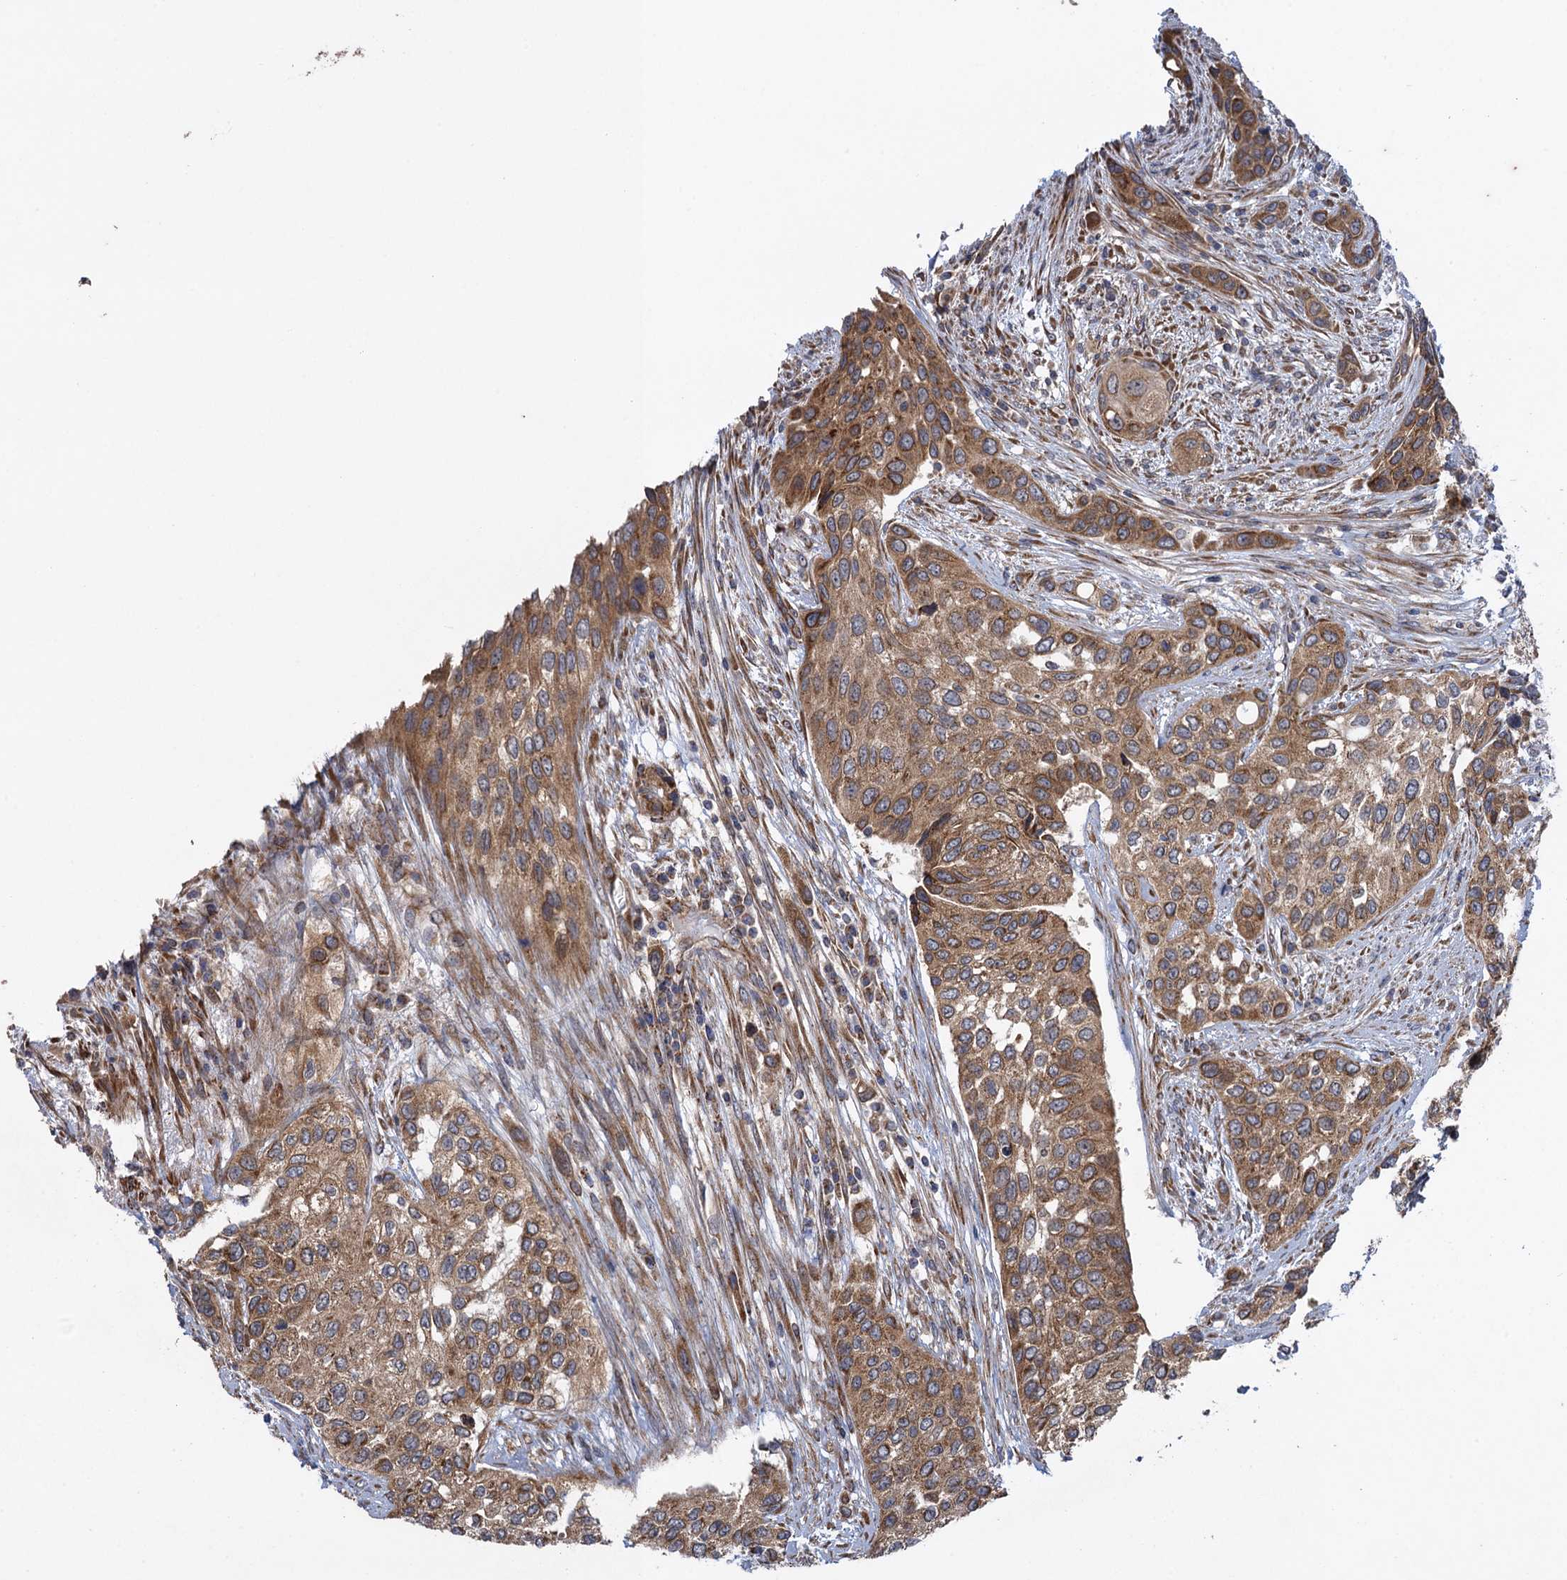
{"staining": {"intensity": "moderate", "quantity": ">75%", "location": "cytoplasmic/membranous"}, "tissue": "urothelial cancer", "cell_type": "Tumor cells", "image_type": "cancer", "snomed": [{"axis": "morphology", "description": "Normal tissue, NOS"}, {"axis": "morphology", "description": "Urothelial carcinoma, High grade"}, {"axis": "topography", "description": "Vascular tissue"}, {"axis": "topography", "description": "Urinary bladder"}], "caption": "About >75% of tumor cells in human high-grade urothelial carcinoma exhibit moderate cytoplasmic/membranous protein expression as visualized by brown immunohistochemical staining.", "gene": "HAUS1", "patient": {"sex": "female", "age": 56}}